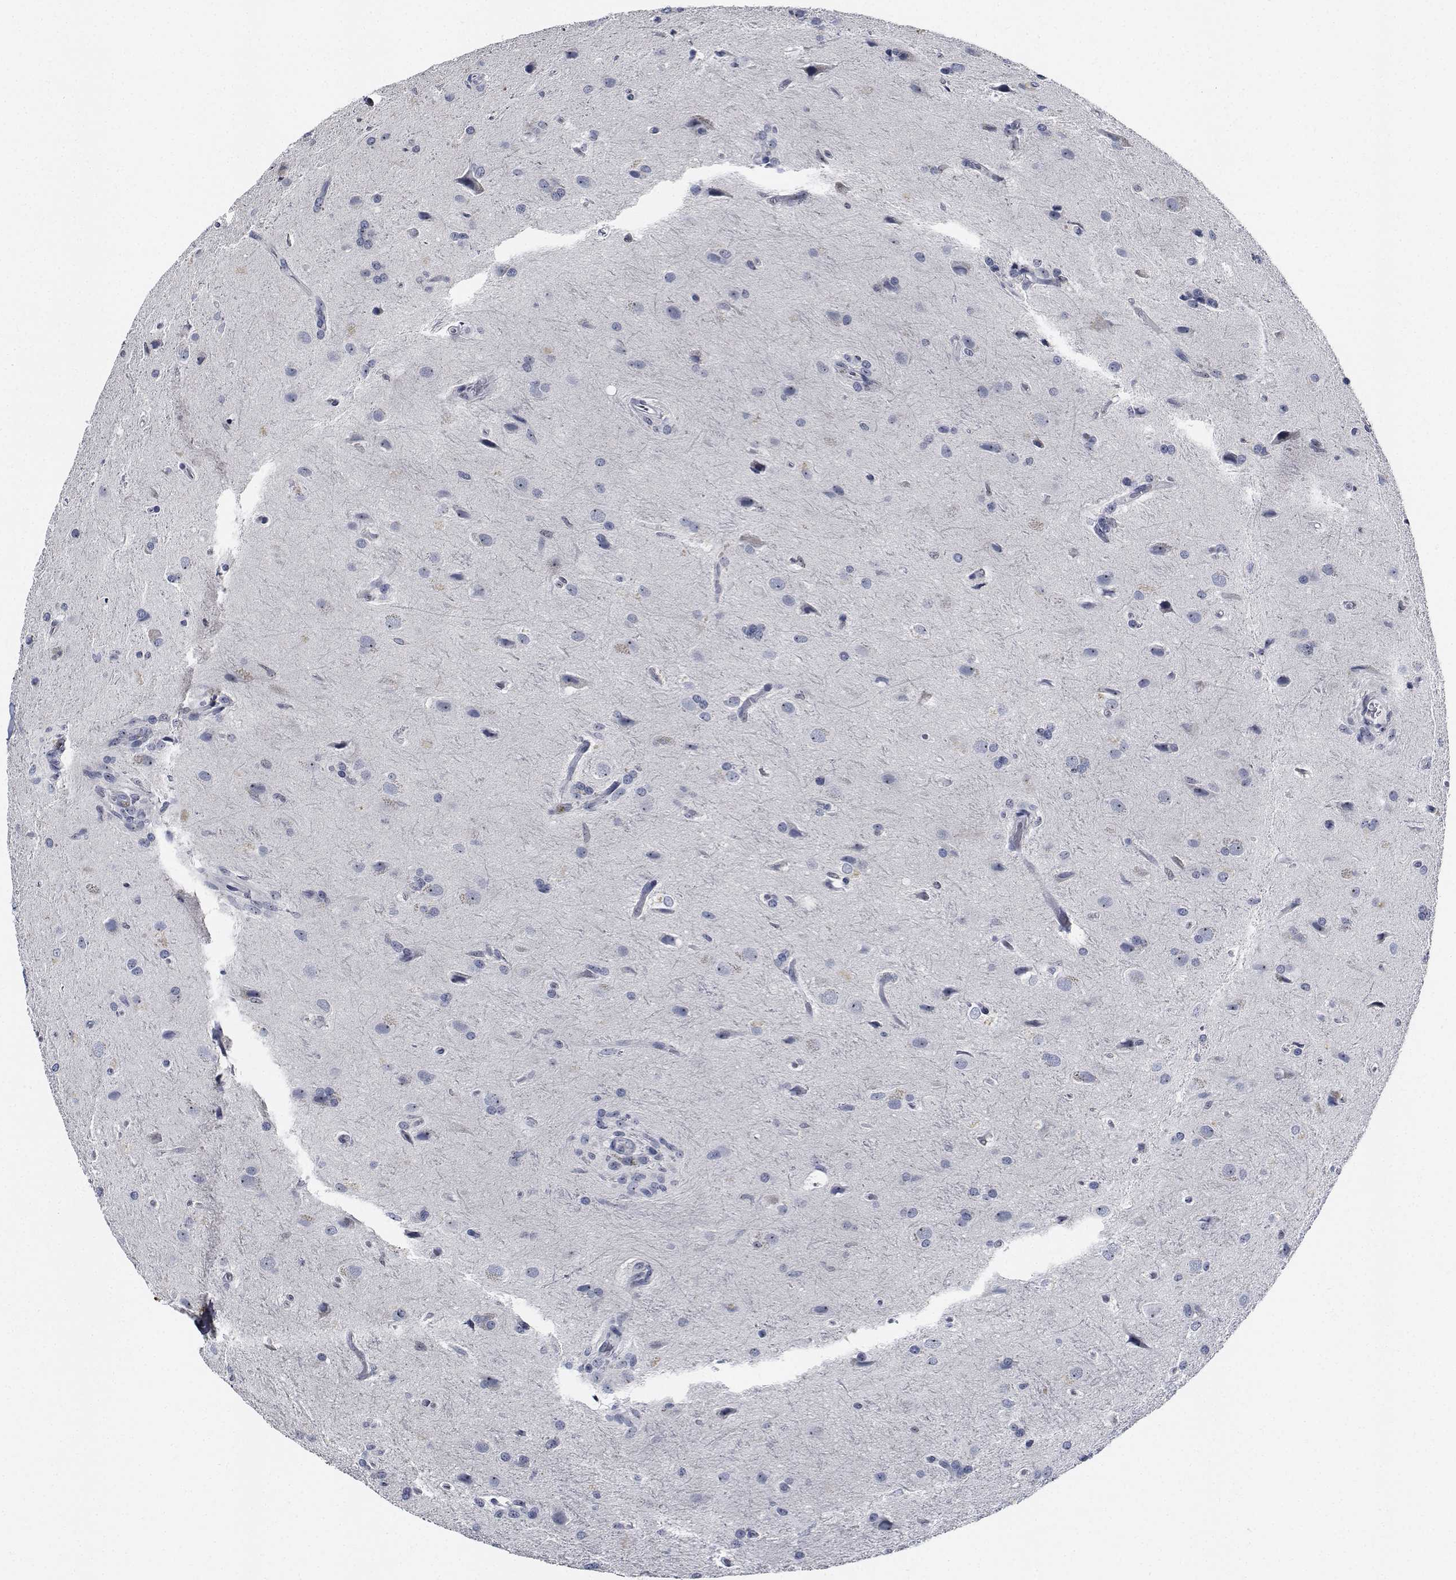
{"staining": {"intensity": "negative", "quantity": "none", "location": "none"}, "tissue": "glioma", "cell_type": "Tumor cells", "image_type": "cancer", "snomed": [{"axis": "morphology", "description": "Glioma, malignant, High grade"}, {"axis": "topography", "description": "Brain"}], "caption": "The image demonstrates no significant positivity in tumor cells of glioma.", "gene": "NVL", "patient": {"sex": "male", "age": 68}}